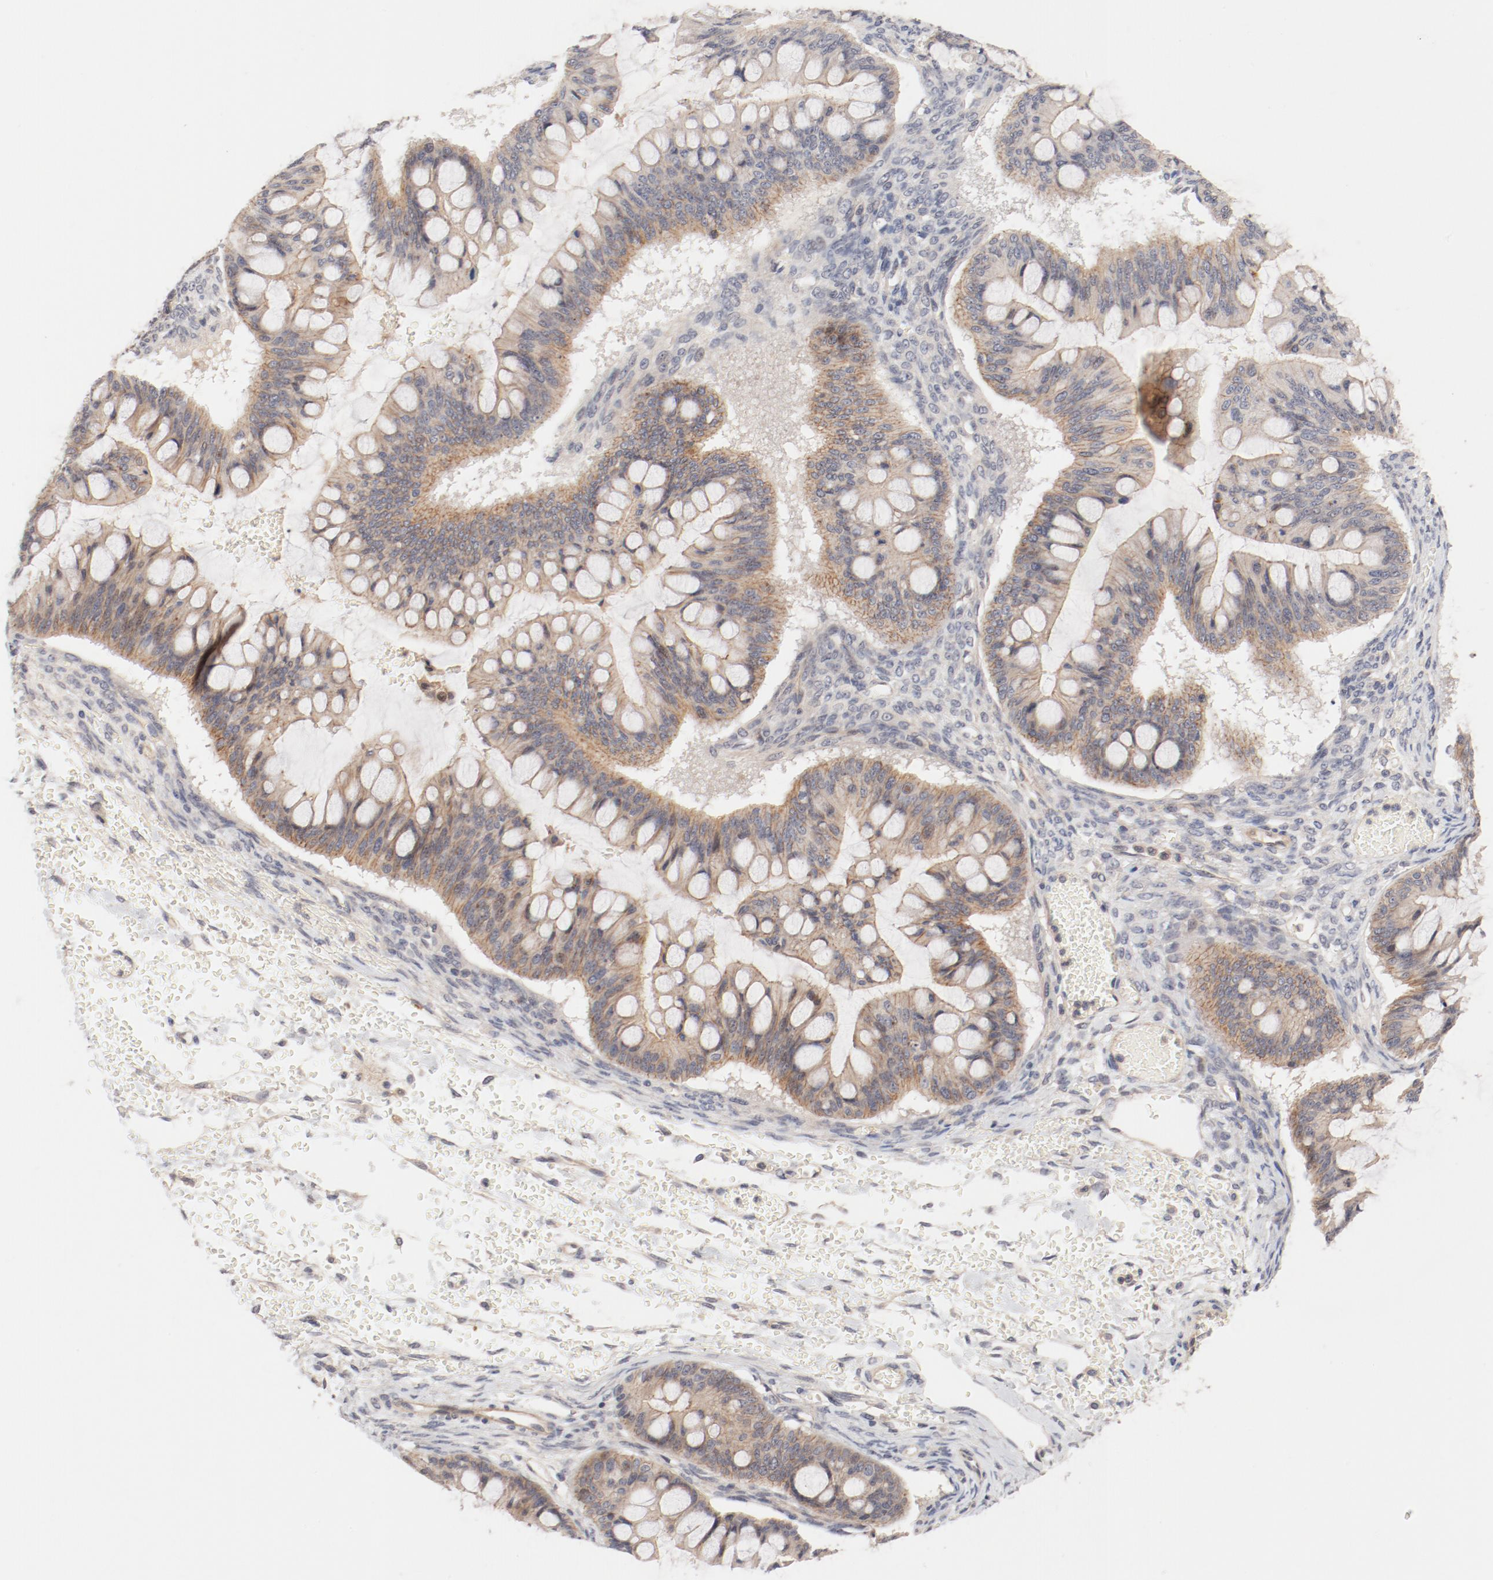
{"staining": {"intensity": "moderate", "quantity": ">75%", "location": "cytoplasmic/membranous"}, "tissue": "ovarian cancer", "cell_type": "Tumor cells", "image_type": "cancer", "snomed": [{"axis": "morphology", "description": "Cystadenocarcinoma, mucinous, NOS"}, {"axis": "topography", "description": "Ovary"}], "caption": "Immunohistochemical staining of ovarian mucinous cystadenocarcinoma shows medium levels of moderate cytoplasmic/membranous protein positivity in approximately >75% of tumor cells.", "gene": "ZNF267", "patient": {"sex": "female", "age": 73}}